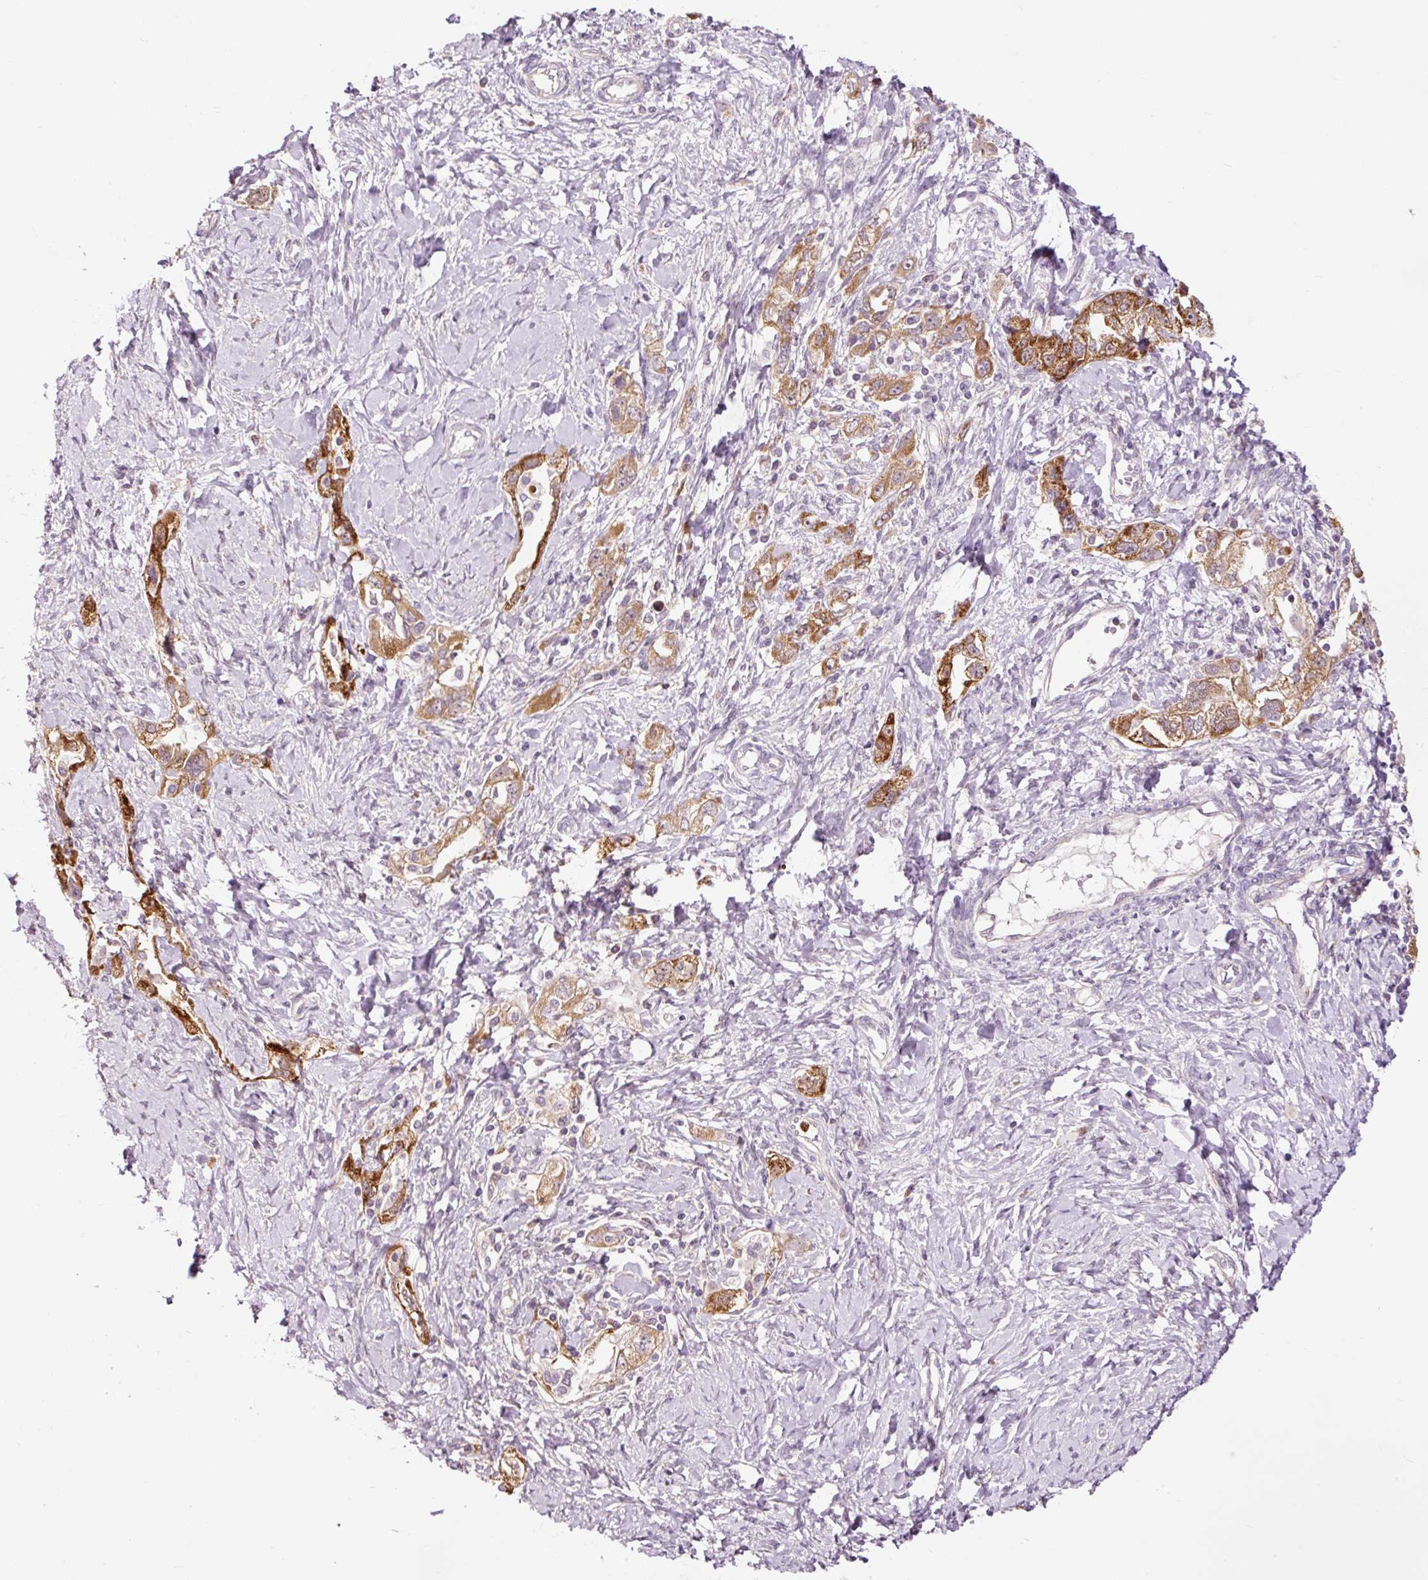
{"staining": {"intensity": "strong", "quantity": ">75%", "location": "cytoplasmic/membranous"}, "tissue": "ovarian cancer", "cell_type": "Tumor cells", "image_type": "cancer", "snomed": [{"axis": "morphology", "description": "Carcinoma, NOS"}, {"axis": "morphology", "description": "Cystadenocarcinoma, serous, NOS"}, {"axis": "topography", "description": "Ovary"}], "caption": "Serous cystadenocarcinoma (ovarian) stained for a protein demonstrates strong cytoplasmic/membranous positivity in tumor cells.", "gene": "PRDX5", "patient": {"sex": "female", "age": 69}}